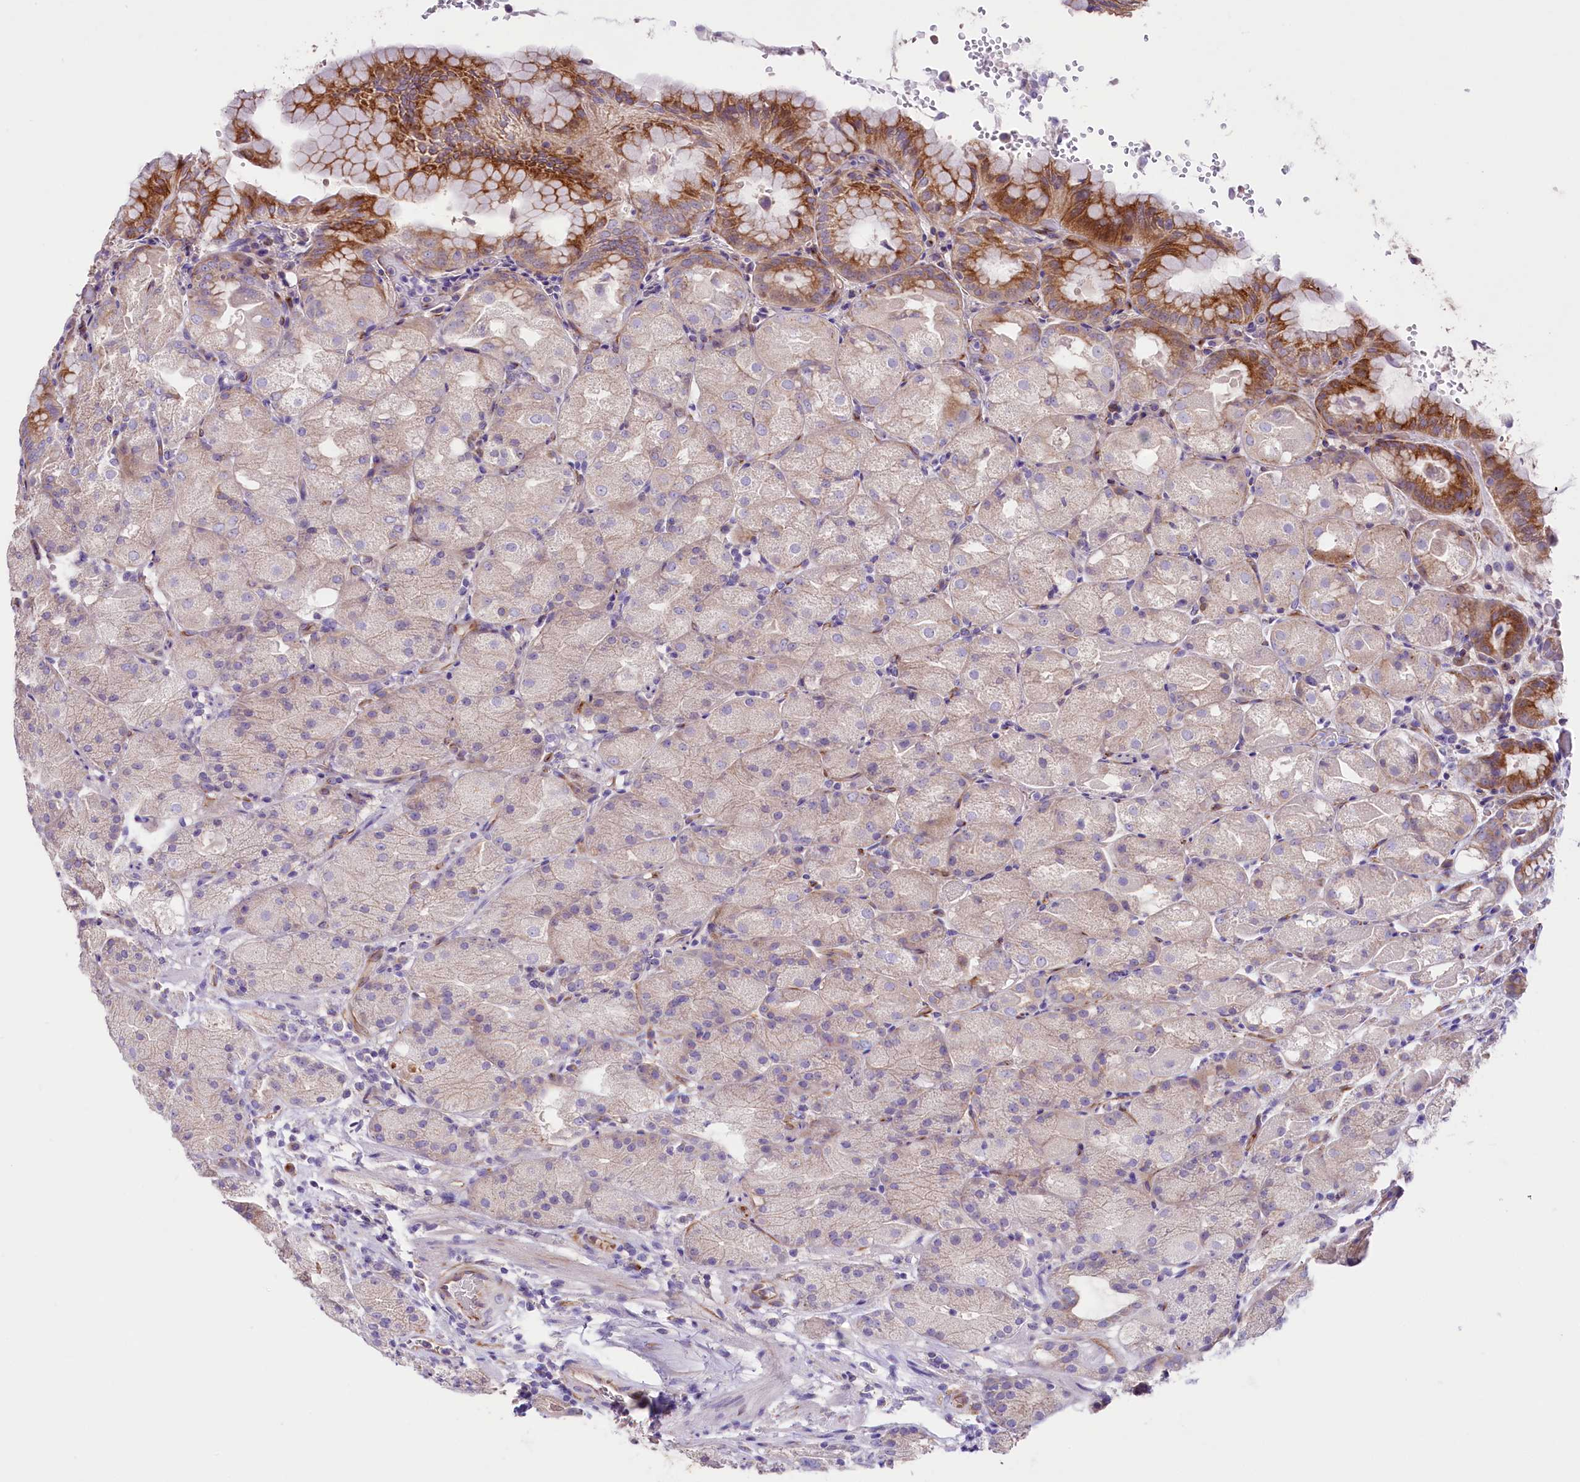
{"staining": {"intensity": "moderate", "quantity": "25%-75%", "location": "cytoplasmic/membranous"}, "tissue": "stomach", "cell_type": "Glandular cells", "image_type": "normal", "snomed": [{"axis": "morphology", "description": "Normal tissue, NOS"}, {"axis": "topography", "description": "Stomach, upper"}, {"axis": "topography", "description": "Stomach, lower"}], "caption": "Unremarkable stomach reveals moderate cytoplasmic/membranous expression in approximately 25%-75% of glandular cells.", "gene": "CD99L2", "patient": {"sex": "male", "age": 62}}